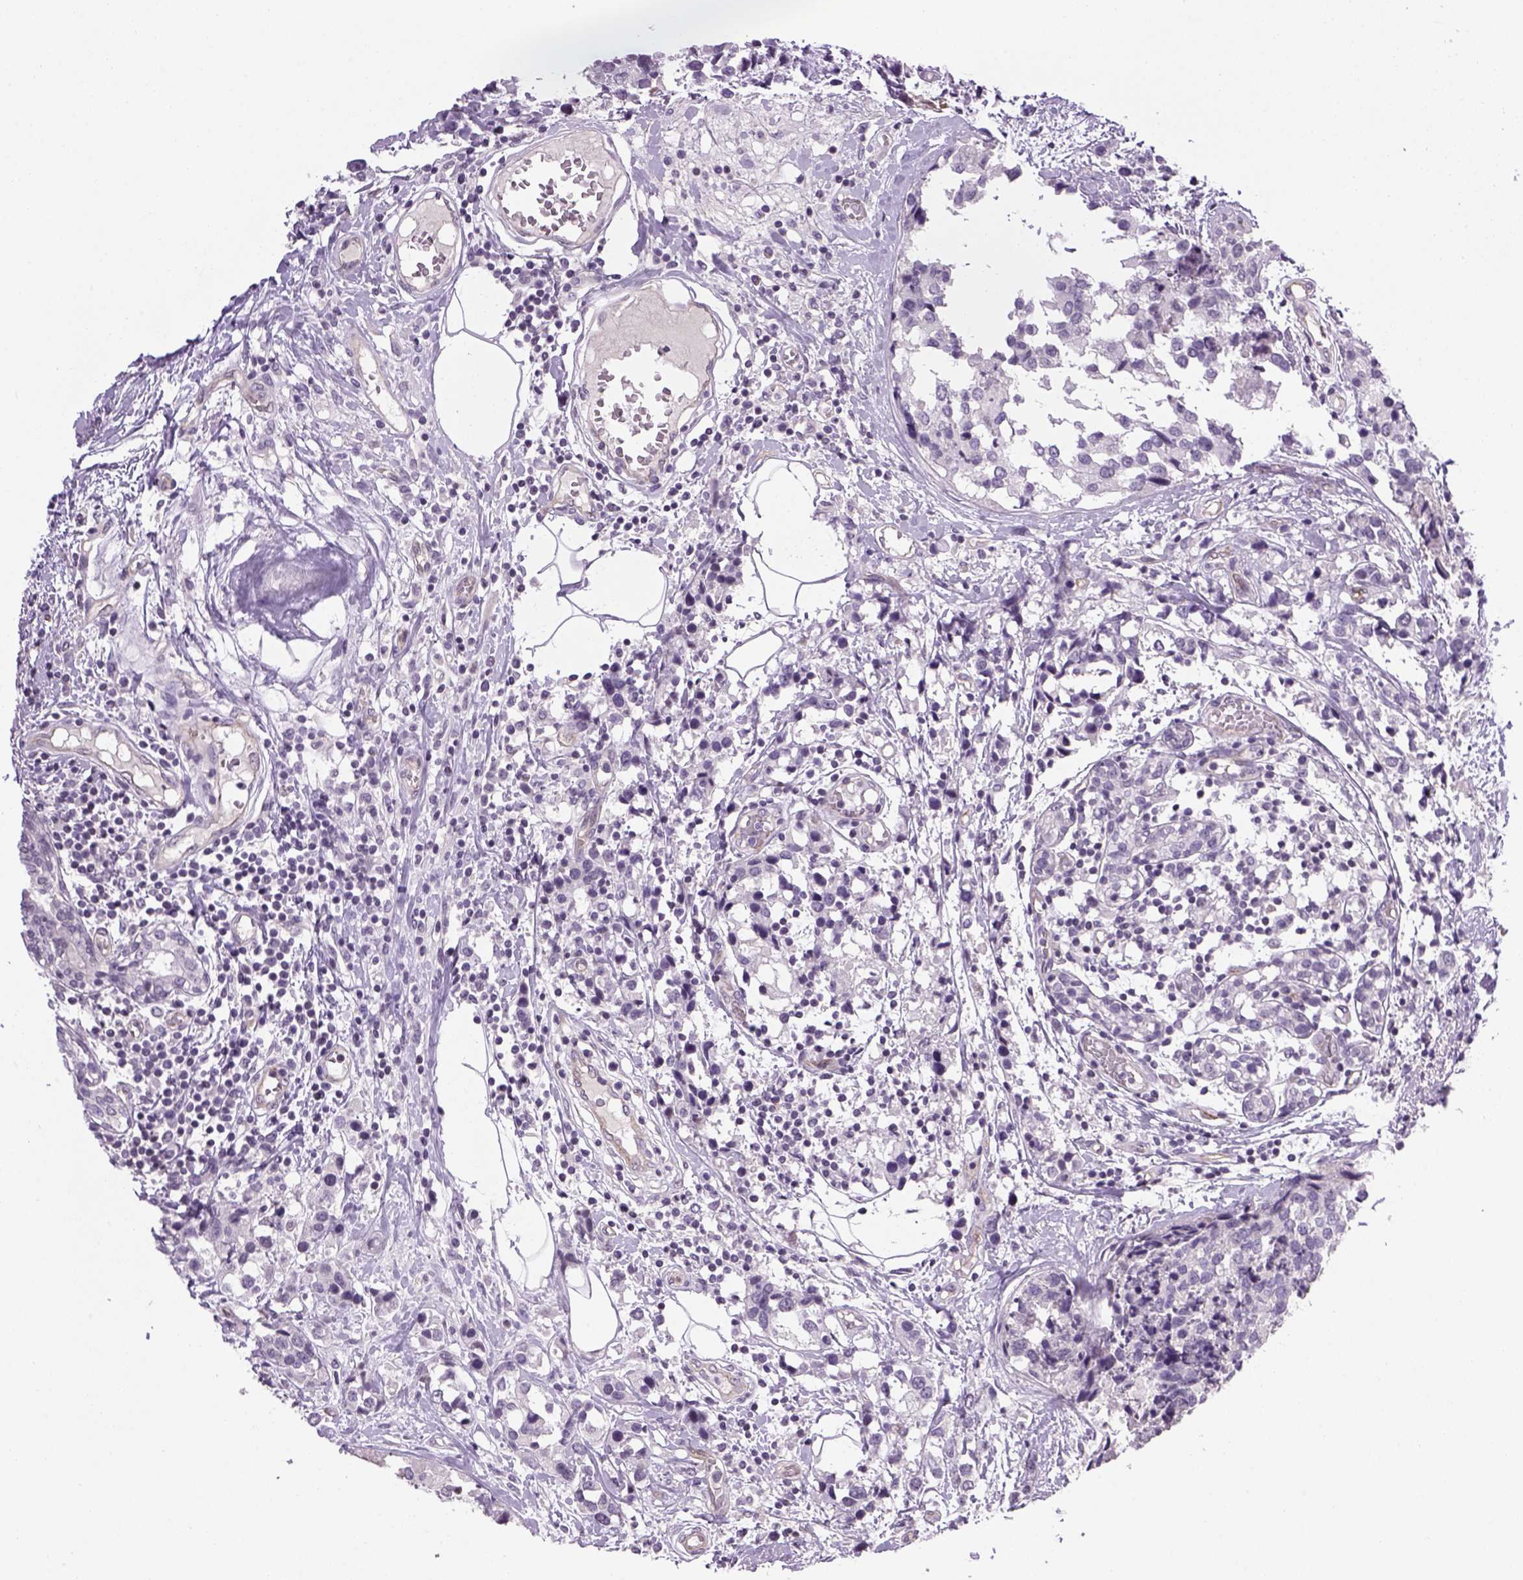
{"staining": {"intensity": "negative", "quantity": "none", "location": "none"}, "tissue": "breast cancer", "cell_type": "Tumor cells", "image_type": "cancer", "snomed": [{"axis": "morphology", "description": "Lobular carcinoma"}, {"axis": "topography", "description": "Breast"}], "caption": "Breast lobular carcinoma was stained to show a protein in brown. There is no significant staining in tumor cells.", "gene": "PRRT1", "patient": {"sex": "female", "age": 59}}